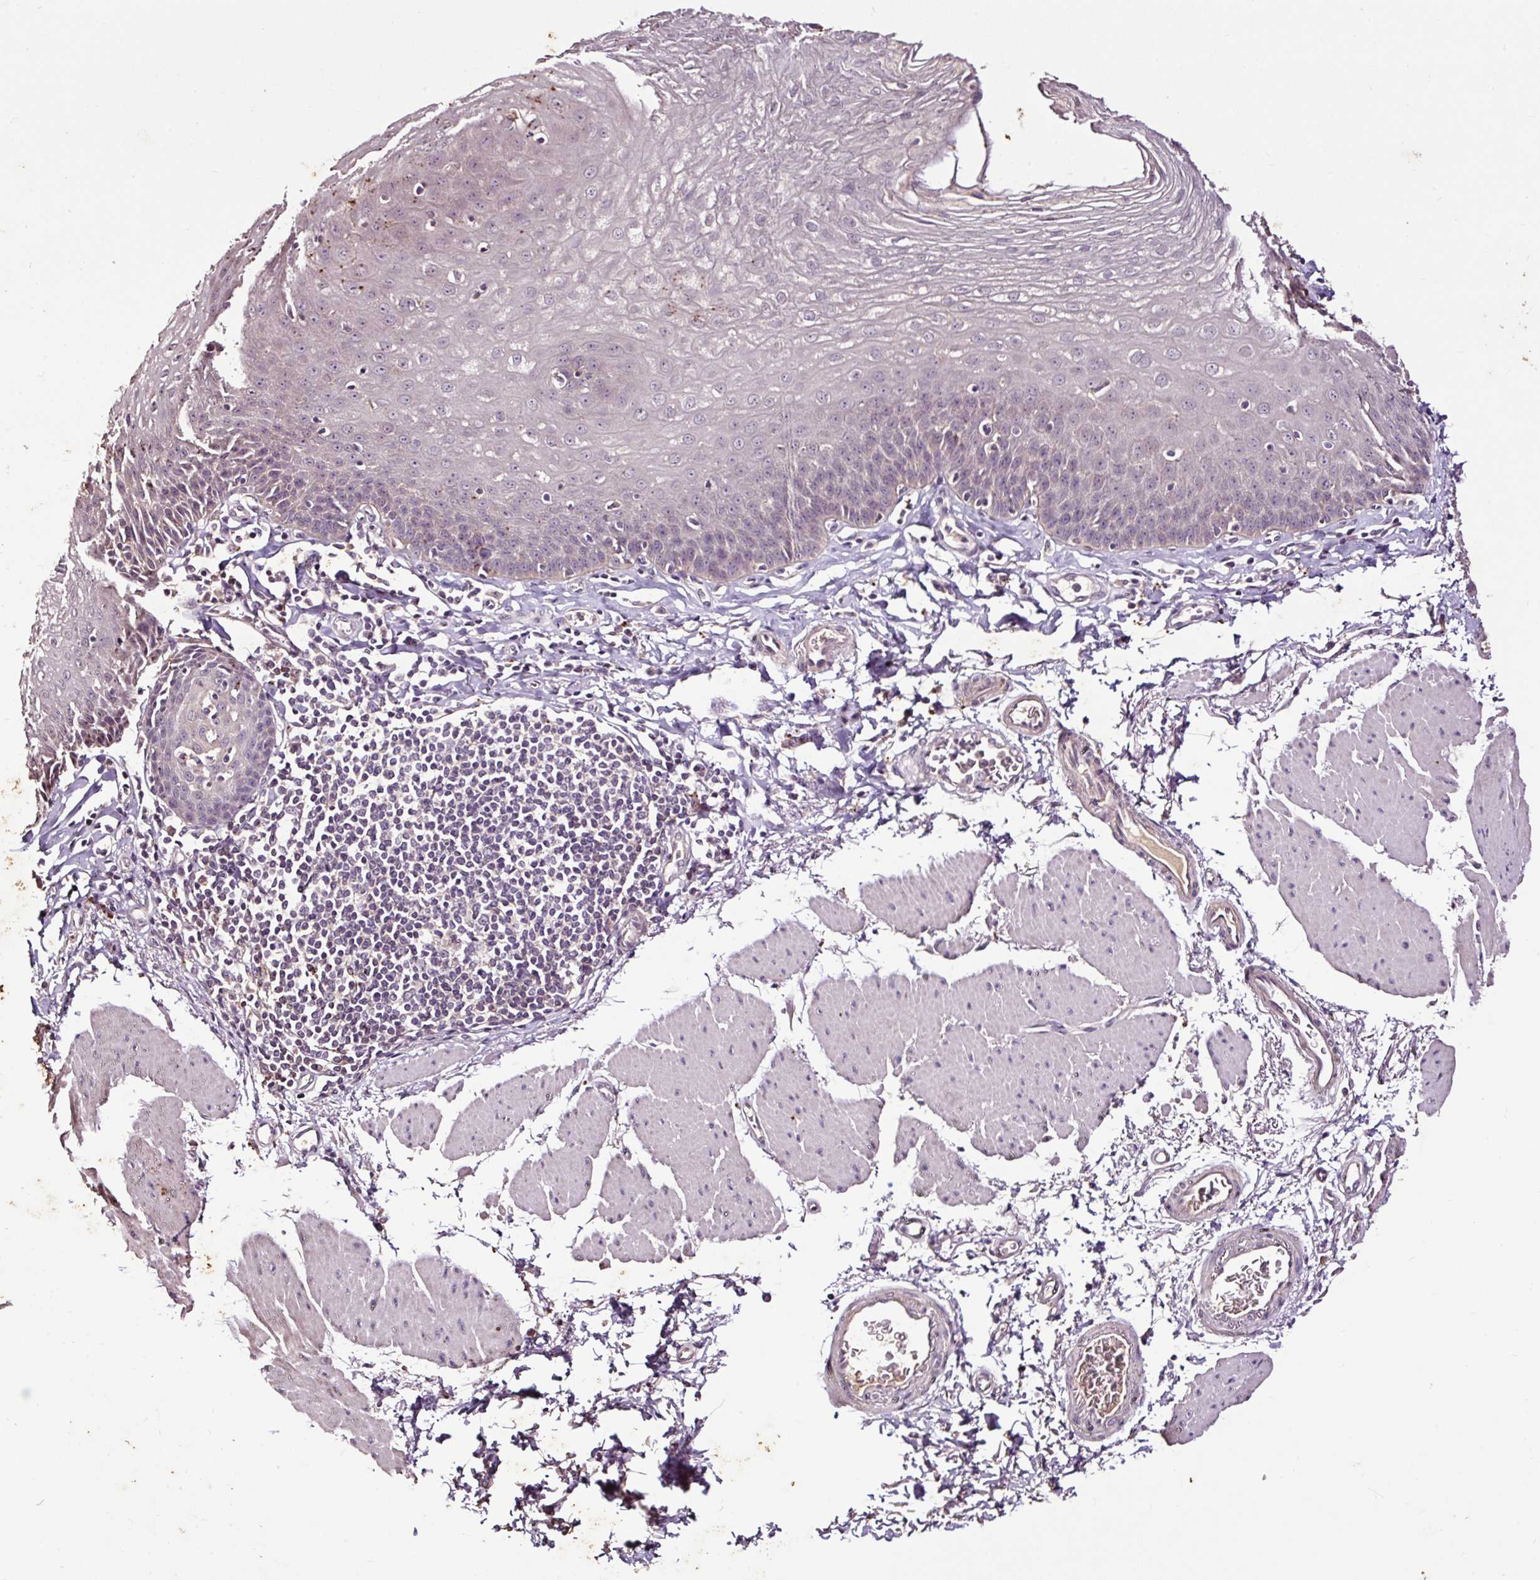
{"staining": {"intensity": "weak", "quantity": "<25%", "location": "cytoplasmic/membranous"}, "tissue": "esophagus", "cell_type": "Squamous epithelial cells", "image_type": "normal", "snomed": [{"axis": "morphology", "description": "Normal tissue, NOS"}, {"axis": "topography", "description": "Esophagus"}], "caption": "Immunohistochemical staining of normal human esophagus exhibits no significant expression in squamous epithelial cells.", "gene": "LRTM2", "patient": {"sex": "female", "age": 81}}